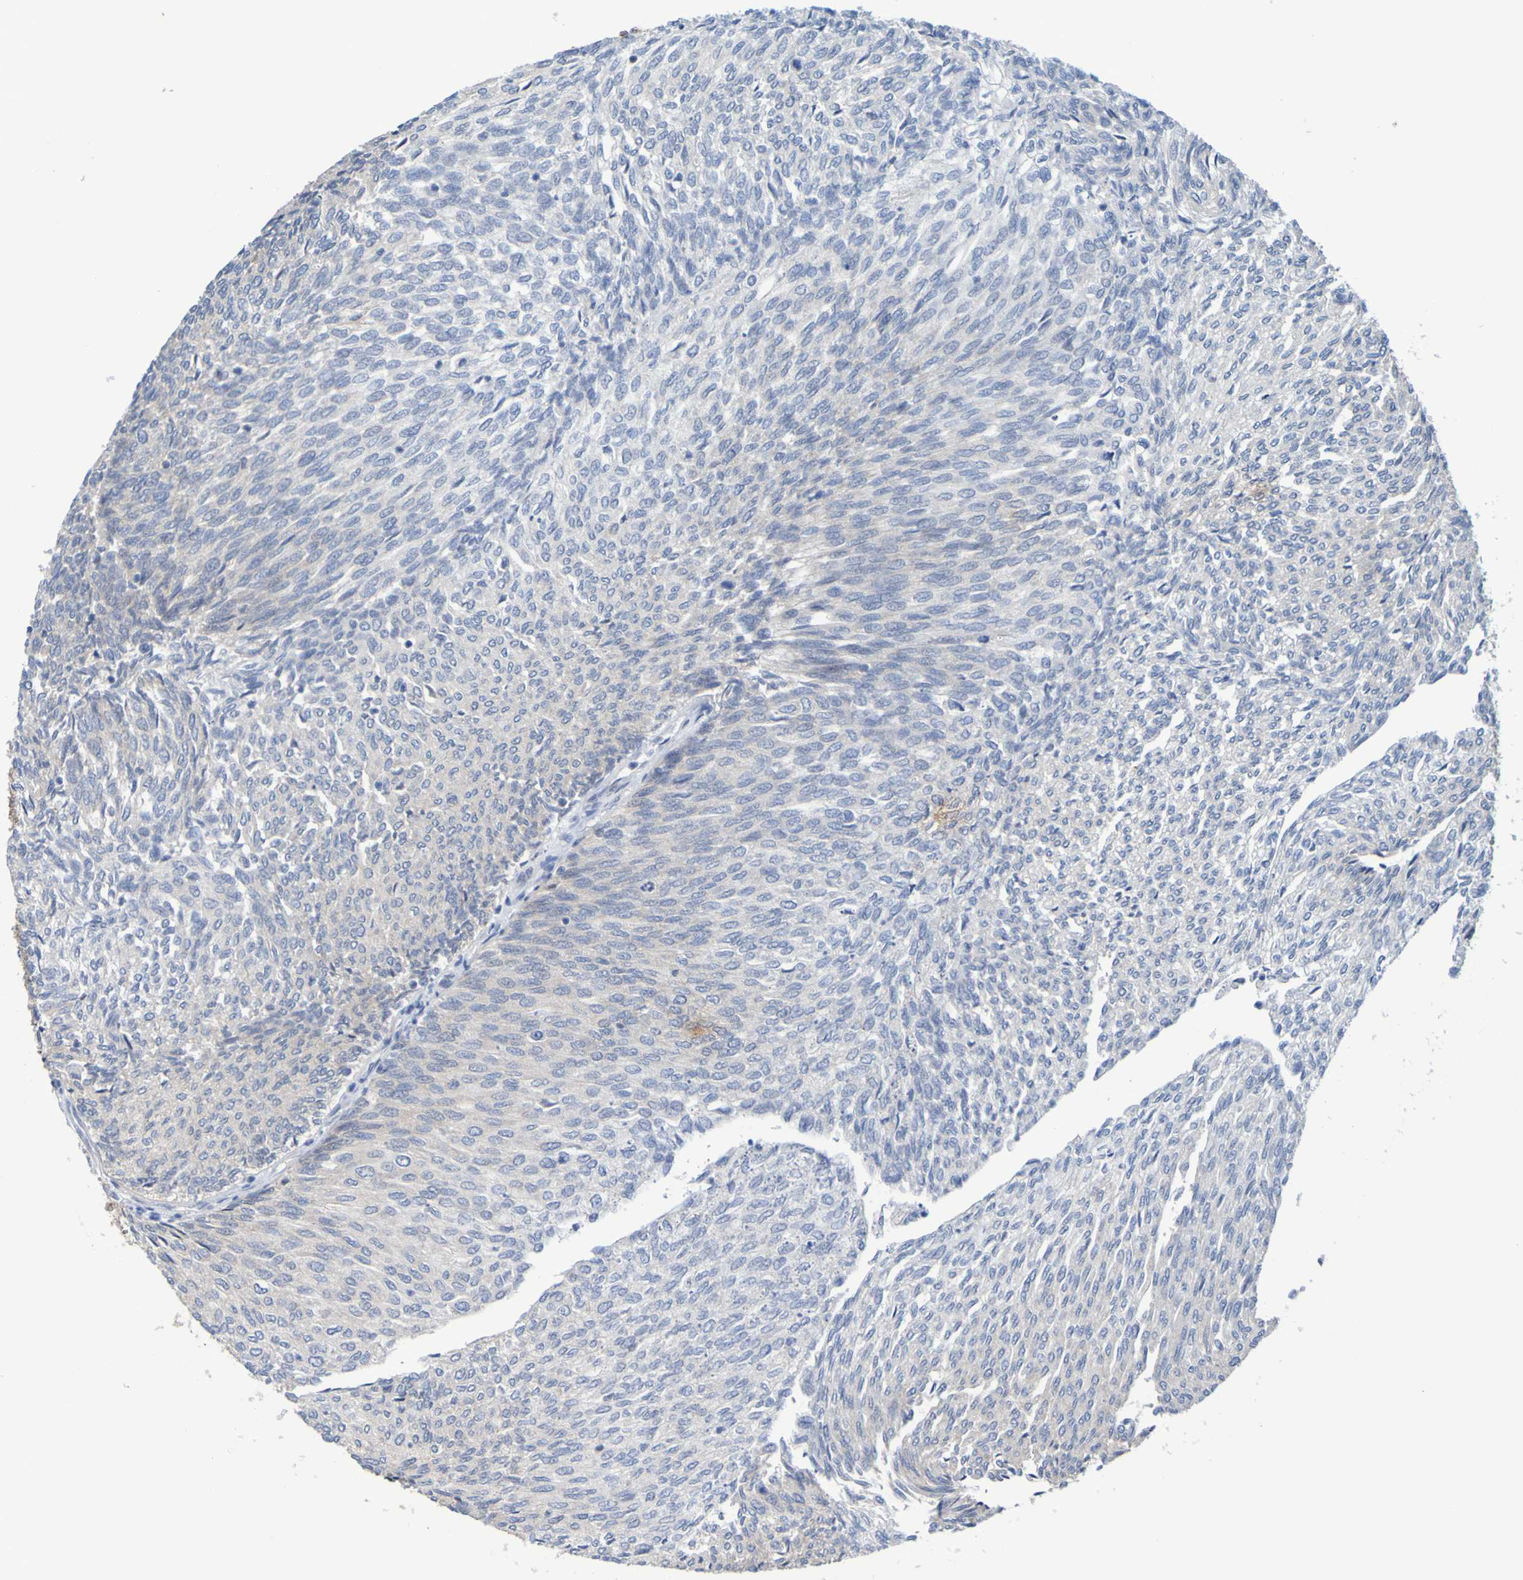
{"staining": {"intensity": "negative", "quantity": "none", "location": "none"}, "tissue": "urothelial cancer", "cell_type": "Tumor cells", "image_type": "cancer", "snomed": [{"axis": "morphology", "description": "Urothelial carcinoma, Low grade"}, {"axis": "topography", "description": "Urinary bladder"}], "caption": "Immunohistochemistry image of neoplastic tissue: urothelial carcinoma (low-grade) stained with DAB (3,3'-diaminobenzidine) exhibits no significant protein expression in tumor cells. The staining was performed using DAB (3,3'-diaminobenzidine) to visualize the protein expression in brown, while the nuclei were stained in blue with hematoxylin (Magnification: 20x).", "gene": "ATIC", "patient": {"sex": "female", "age": 79}}